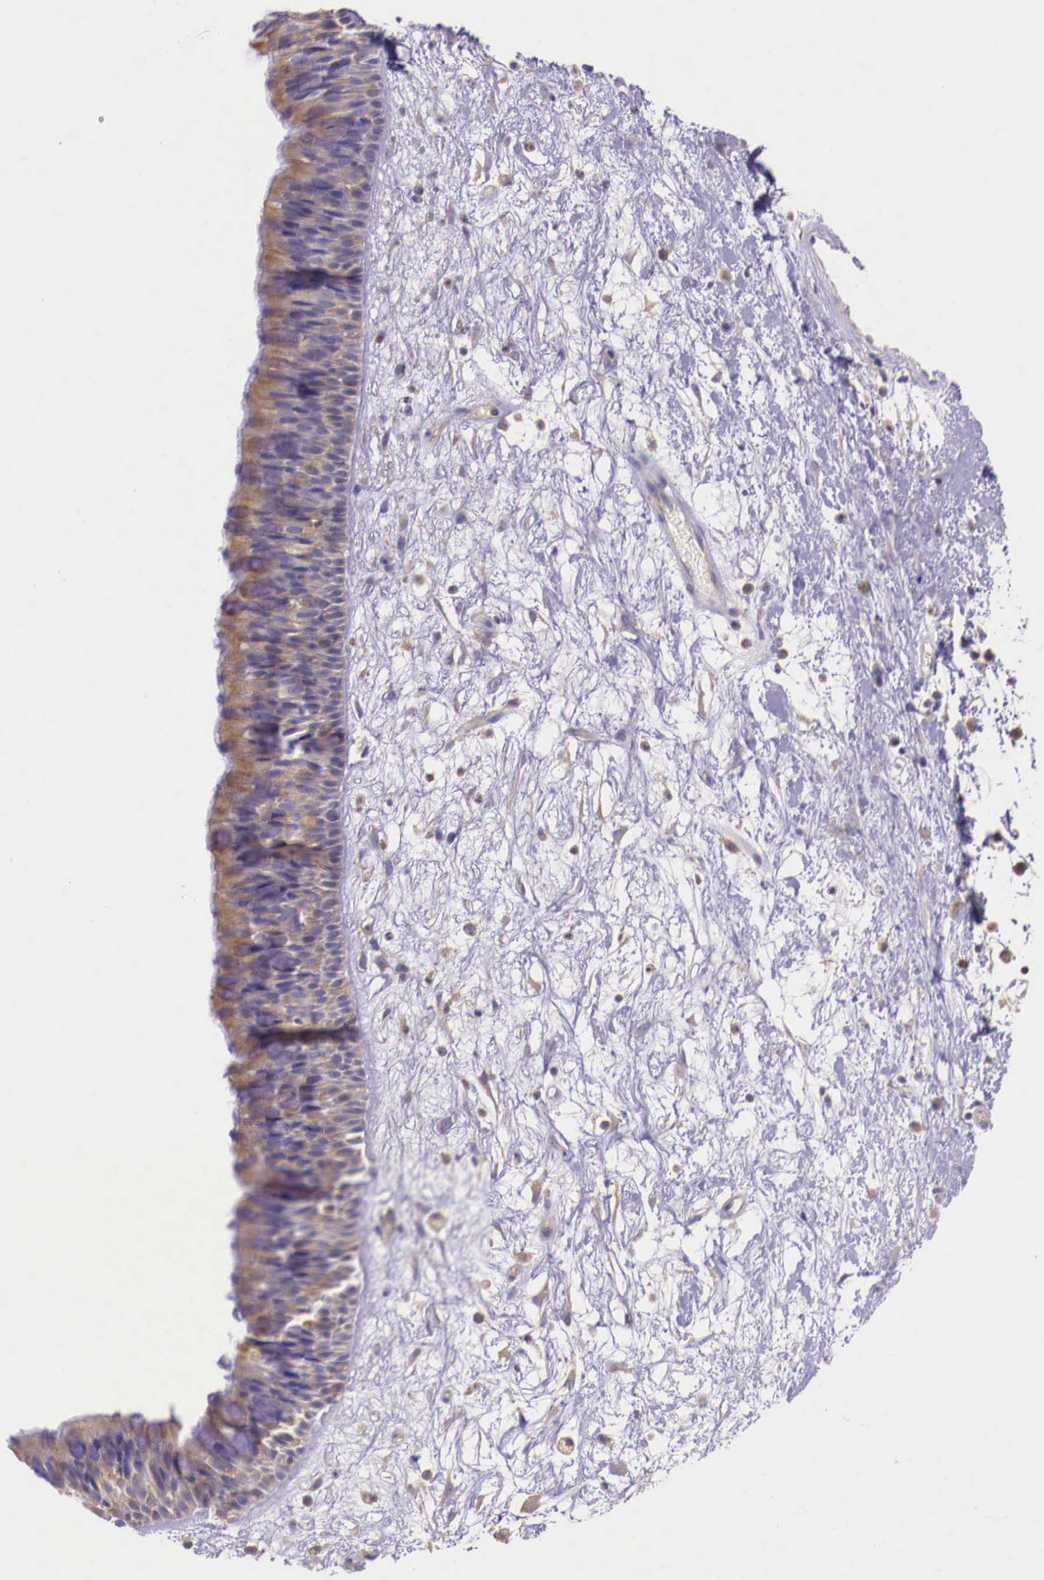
{"staining": {"intensity": "moderate", "quantity": ">75%", "location": "cytoplasmic/membranous"}, "tissue": "nasopharynx", "cell_type": "Respiratory epithelial cells", "image_type": "normal", "snomed": [{"axis": "morphology", "description": "Normal tissue, NOS"}, {"axis": "topography", "description": "Nasopharynx"}], "caption": "IHC photomicrograph of unremarkable nasopharynx stained for a protein (brown), which demonstrates medium levels of moderate cytoplasmic/membranous staining in about >75% of respiratory epithelial cells.", "gene": "GRIPAP1", "patient": {"sex": "male", "age": 13}}